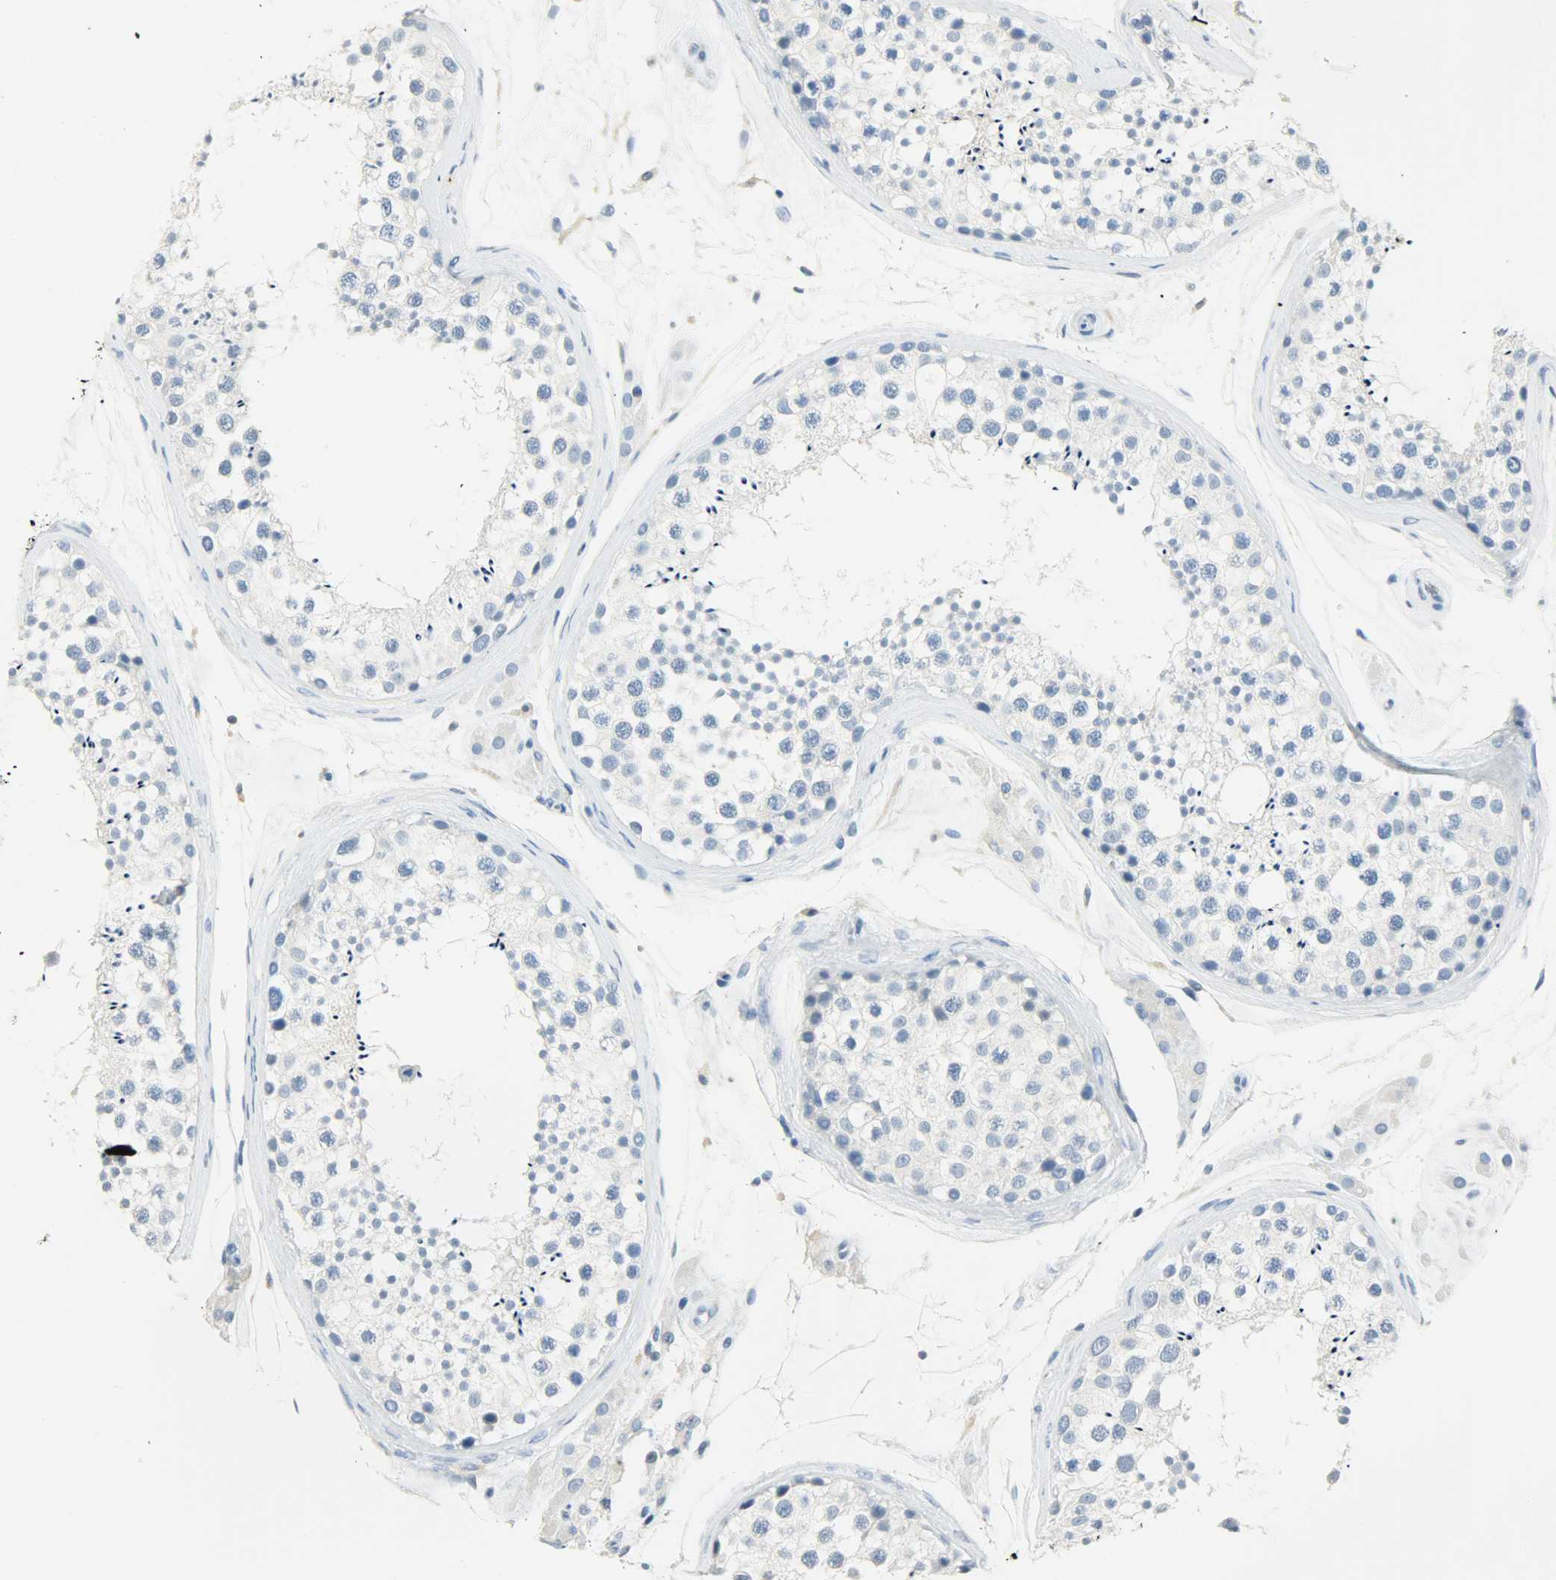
{"staining": {"intensity": "negative", "quantity": "none", "location": "none"}, "tissue": "testis", "cell_type": "Cells in seminiferous ducts", "image_type": "normal", "snomed": [{"axis": "morphology", "description": "Normal tissue, NOS"}, {"axis": "topography", "description": "Testis"}], "caption": "A high-resolution image shows immunohistochemistry staining of benign testis, which exhibits no significant positivity in cells in seminiferous ducts. The staining is performed using DAB (3,3'-diaminobenzidine) brown chromogen with nuclei counter-stained in using hematoxylin.", "gene": "PTPN6", "patient": {"sex": "male", "age": 46}}